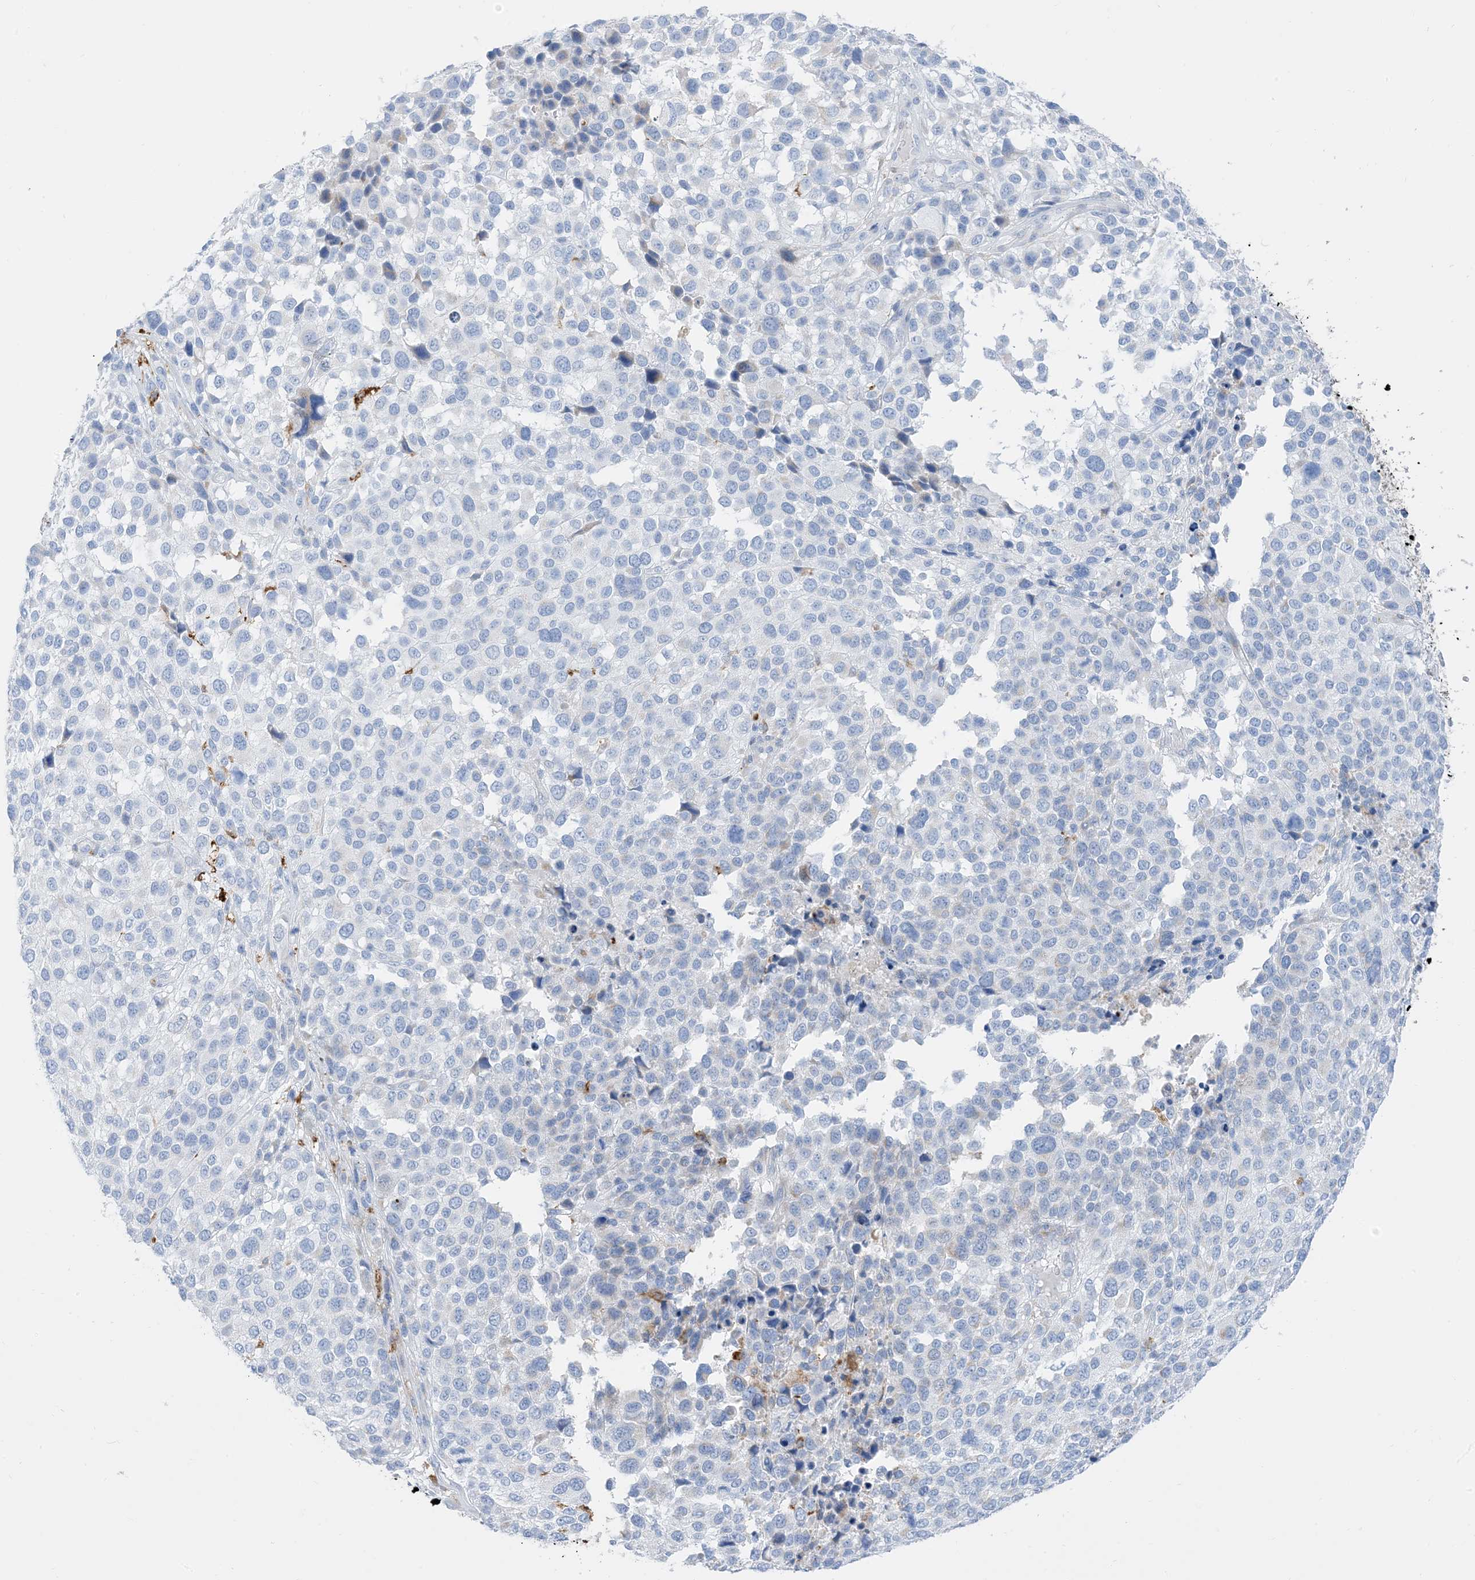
{"staining": {"intensity": "negative", "quantity": "none", "location": "none"}, "tissue": "melanoma", "cell_type": "Tumor cells", "image_type": "cancer", "snomed": [{"axis": "morphology", "description": "Malignant melanoma, NOS"}, {"axis": "topography", "description": "Skin of trunk"}], "caption": "An image of human melanoma is negative for staining in tumor cells.", "gene": "DPH3", "patient": {"sex": "male", "age": 71}}